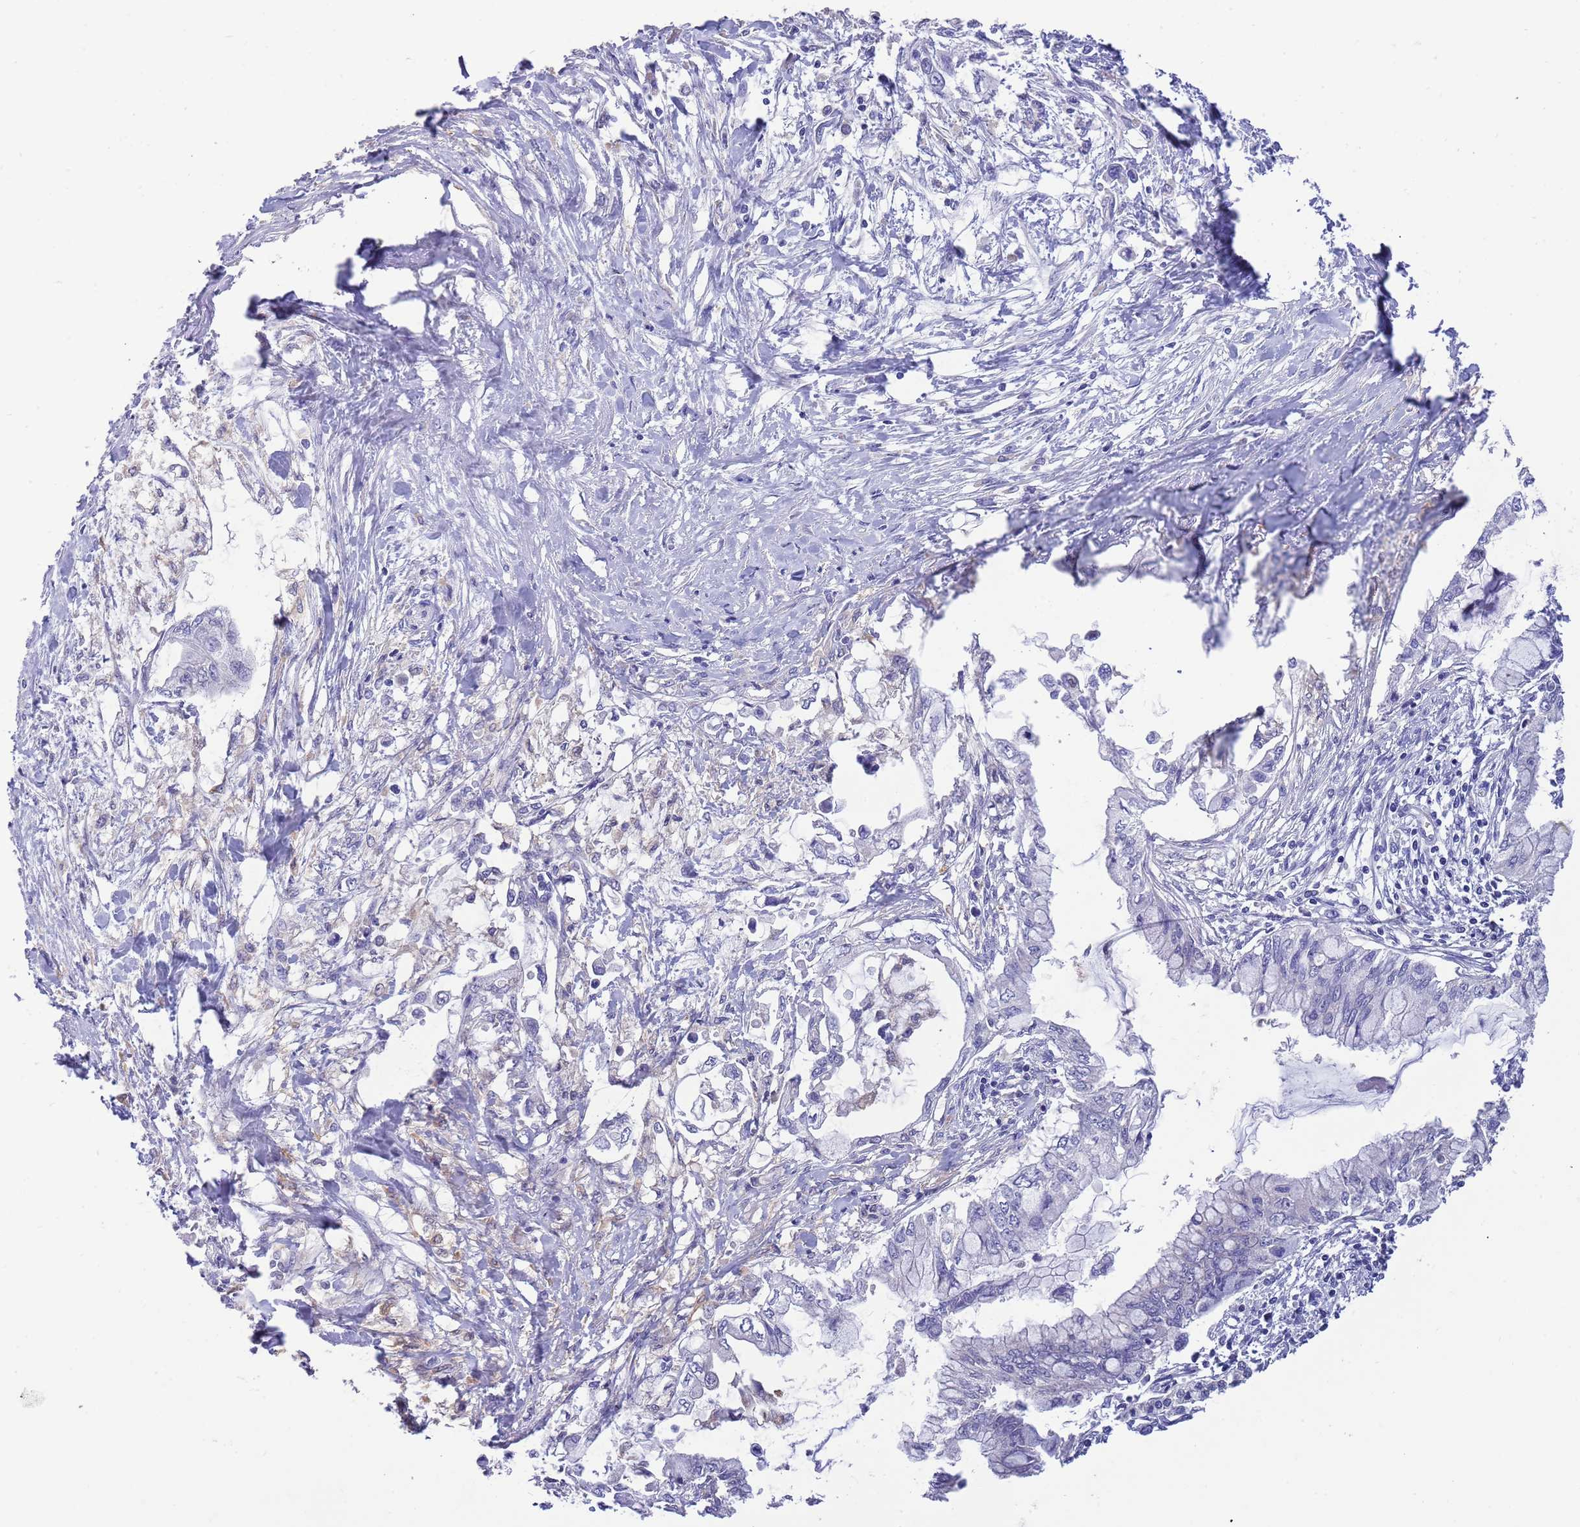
{"staining": {"intensity": "negative", "quantity": "none", "location": "none"}, "tissue": "pancreatic cancer", "cell_type": "Tumor cells", "image_type": "cancer", "snomed": [{"axis": "morphology", "description": "Adenocarcinoma, NOS"}, {"axis": "topography", "description": "Pancreas"}], "caption": "DAB (3,3'-diaminobenzidine) immunohistochemical staining of adenocarcinoma (pancreatic) displays no significant staining in tumor cells.", "gene": "AP5S1", "patient": {"sex": "male", "age": 48}}